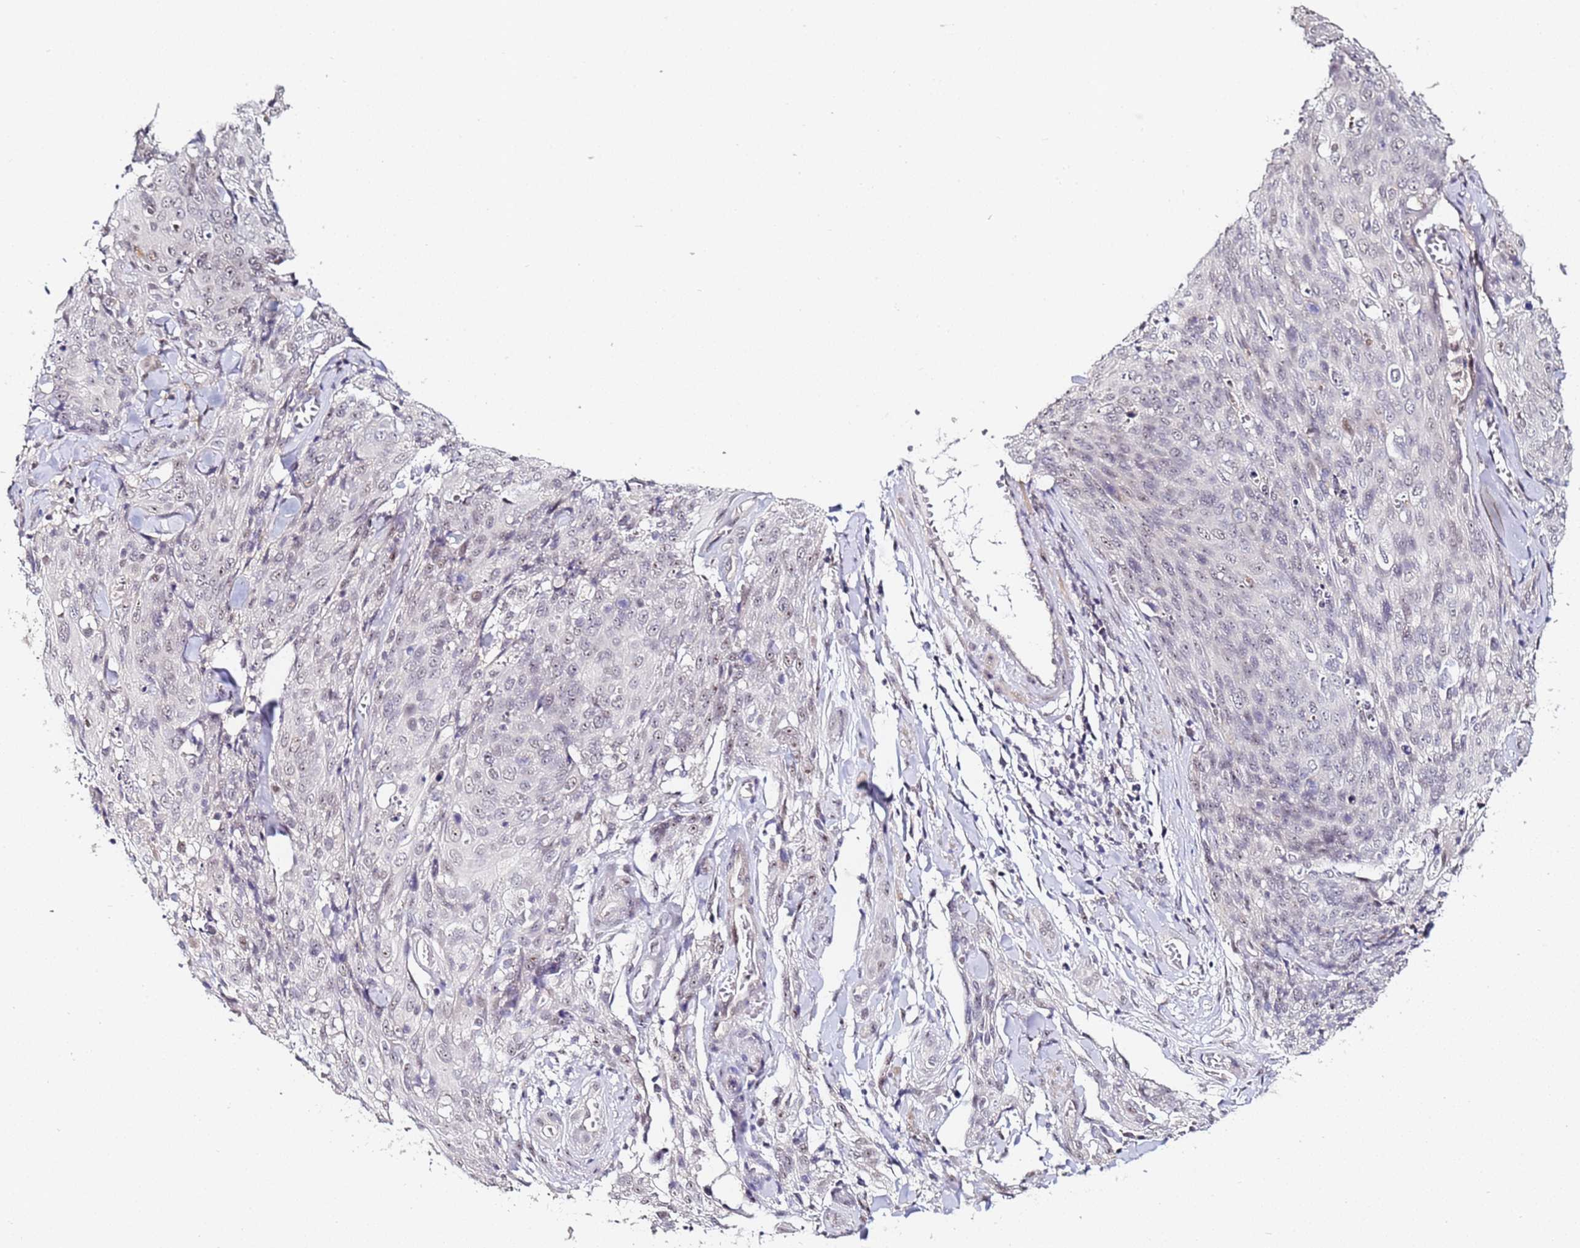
{"staining": {"intensity": "negative", "quantity": "none", "location": "none"}, "tissue": "skin cancer", "cell_type": "Tumor cells", "image_type": "cancer", "snomed": [{"axis": "morphology", "description": "Squamous cell carcinoma, NOS"}, {"axis": "topography", "description": "Skin"}, {"axis": "topography", "description": "Vulva"}], "caption": "Immunohistochemistry of human skin cancer (squamous cell carcinoma) reveals no expression in tumor cells.", "gene": "LSM3", "patient": {"sex": "female", "age": 85}}